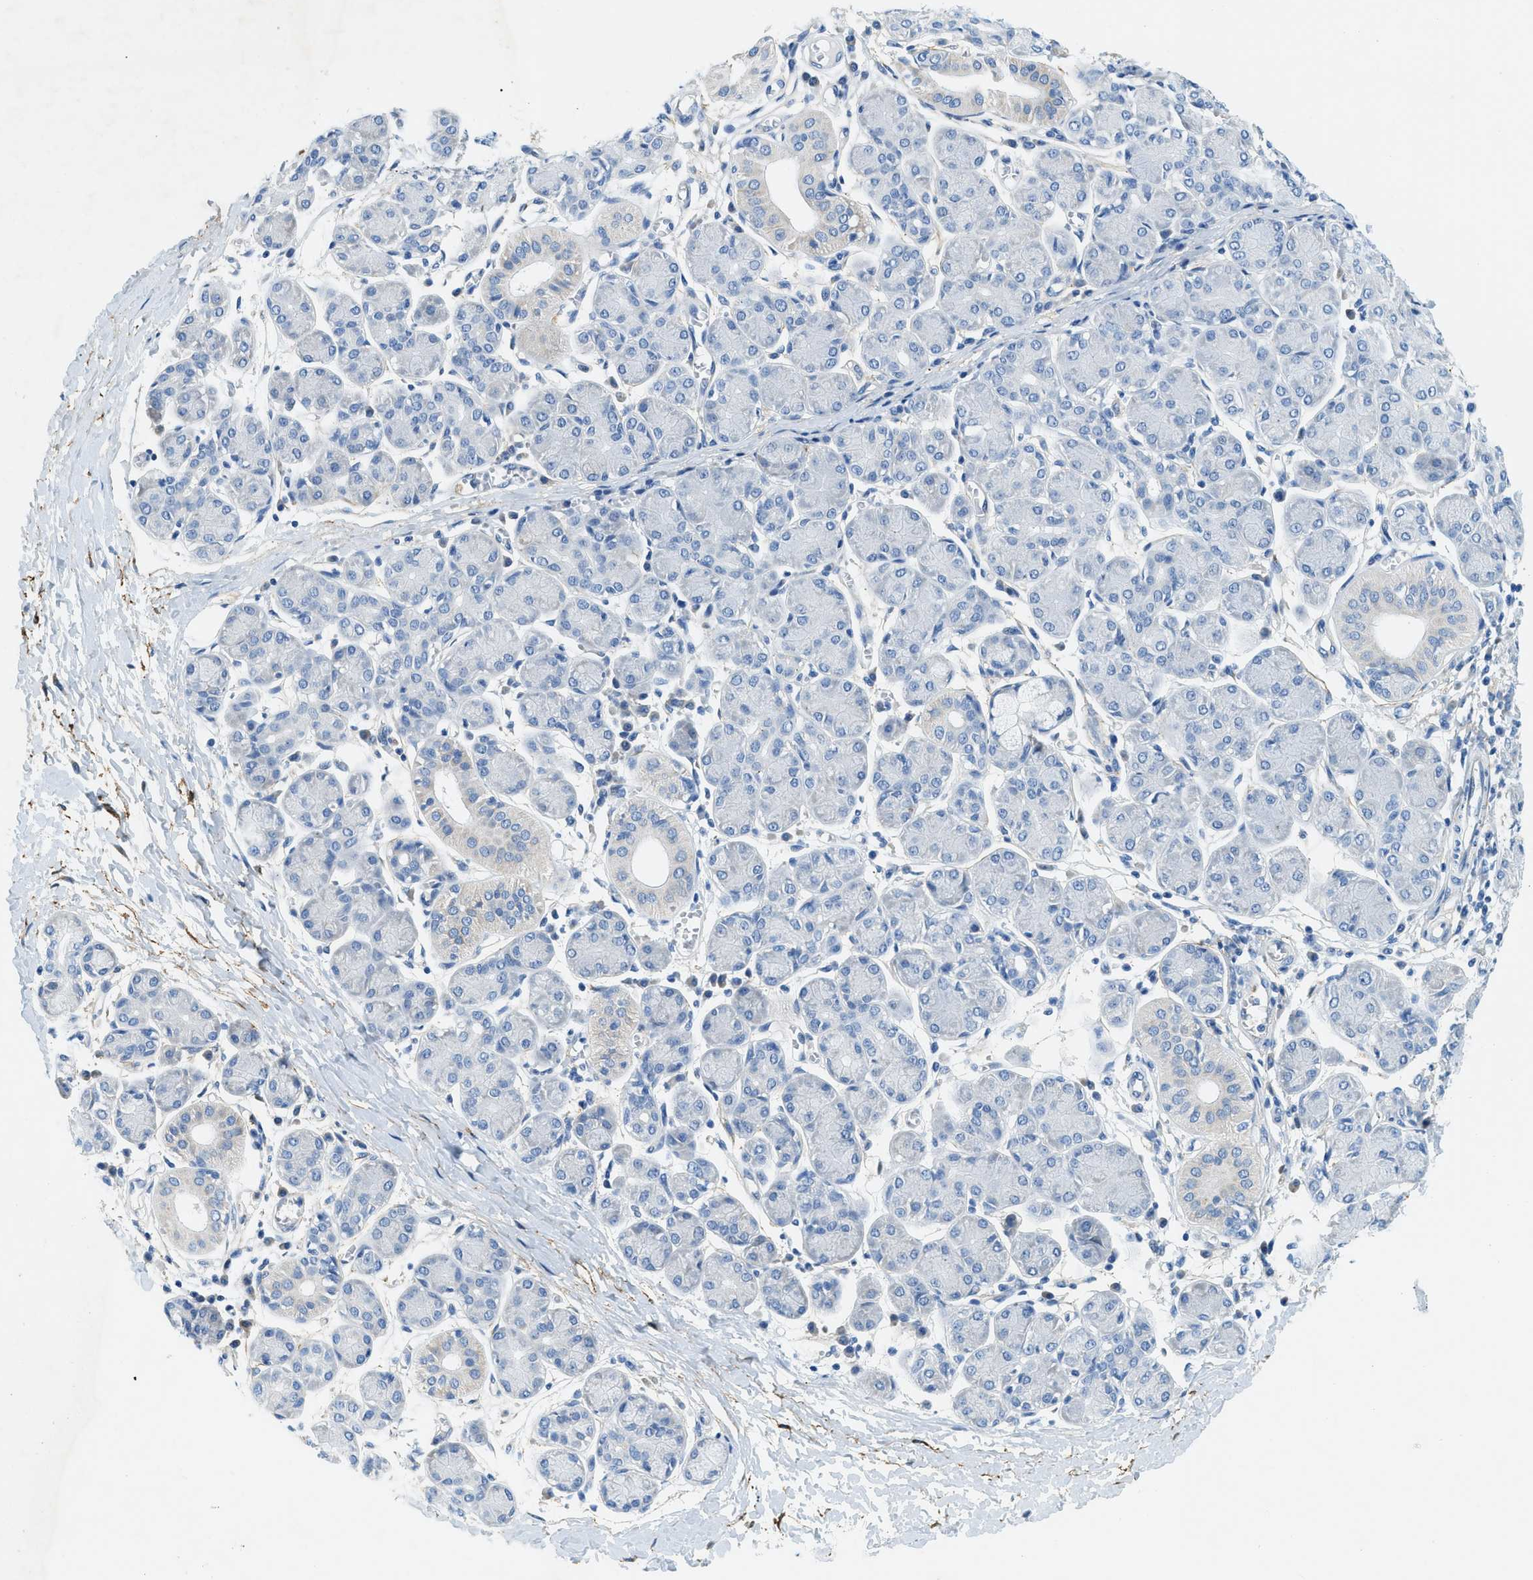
{"staining": {"intensity": "negative", "quantity": "none", "location": "none"}, "tissue": "salivary gland", "cell_type": "Glandular cells", "image_type": "normal", "snomed": [{"axis": "morphology", "description": "Normal tissue, NOS"}, {"axis": "morphology", "description": "Inflammation, NOS"}, {"axis": "topography", "description": "Lymph node"}, {"axis": "topography", "description": "Salivary gland"}], "caption": "IHC of benign human salivary gland exhibits no expression in glandular cells. (Stains: DAB immunohistochemistry with hematoxylin counter stain, Microscopy: brightfield microscopy at high magnification).", "gene": "ZDHHC13", "patient": {"sex": "male", "age": 3}}